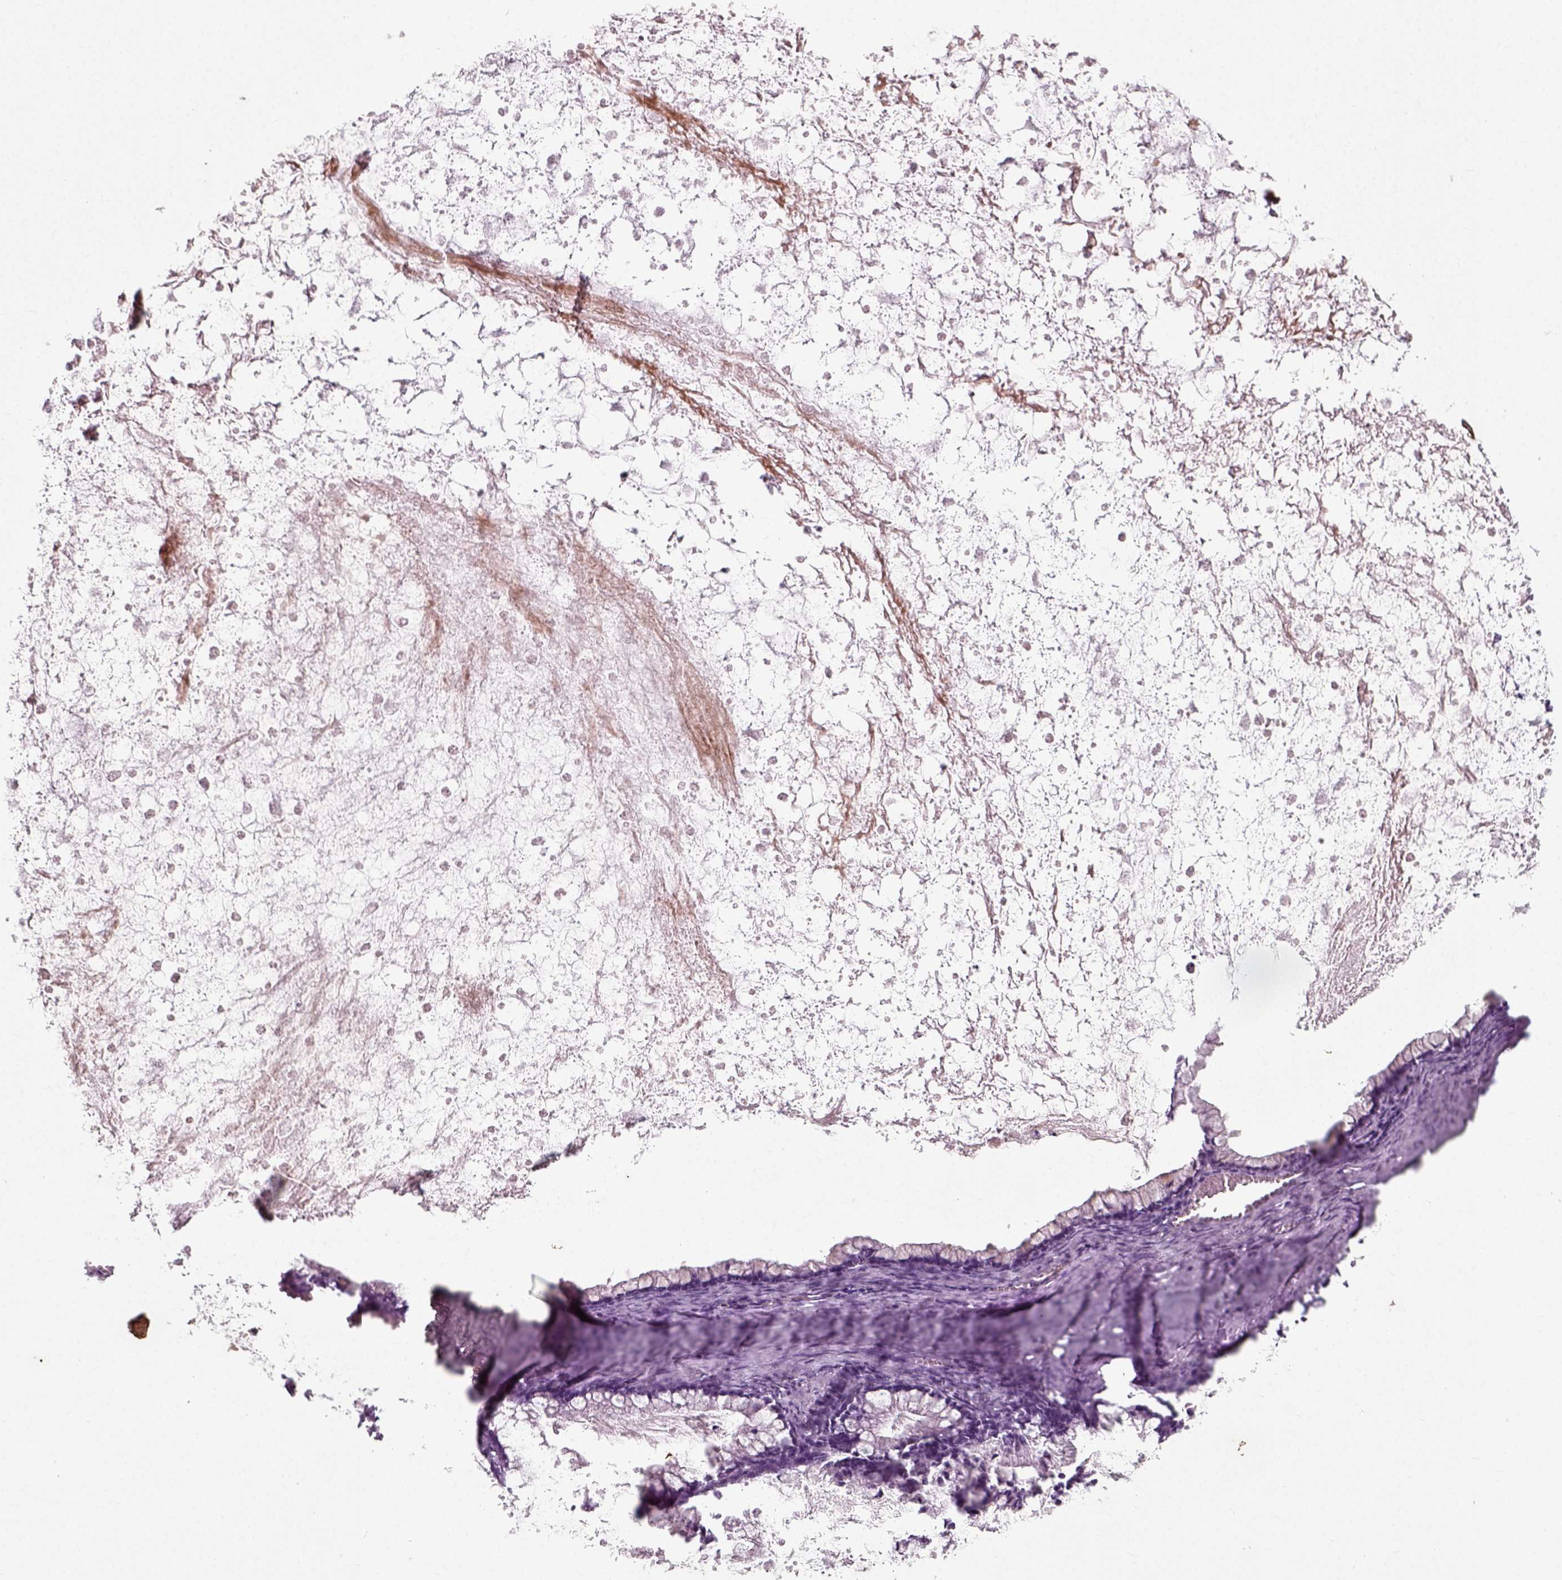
{"staining": {"intensity": "negative", "quantity": "none", "location": "none"}, "tissue": "ovarian cancer", "cell_type": "Tumor cells", "image_type": "cancer", "snomed": [{"axis": "morphology", "description": "Cystadenocarcinoma, mucinous, NOS"}, {"axis": "topography", "description": "Ovary"}], "caption": "Protein analysis of ovarian mucinous cystadenocarcinoma demonstrates no significant expression in tumor cells.", "gene": "RND2", "patient": {"sex": "female", "age": 67}}